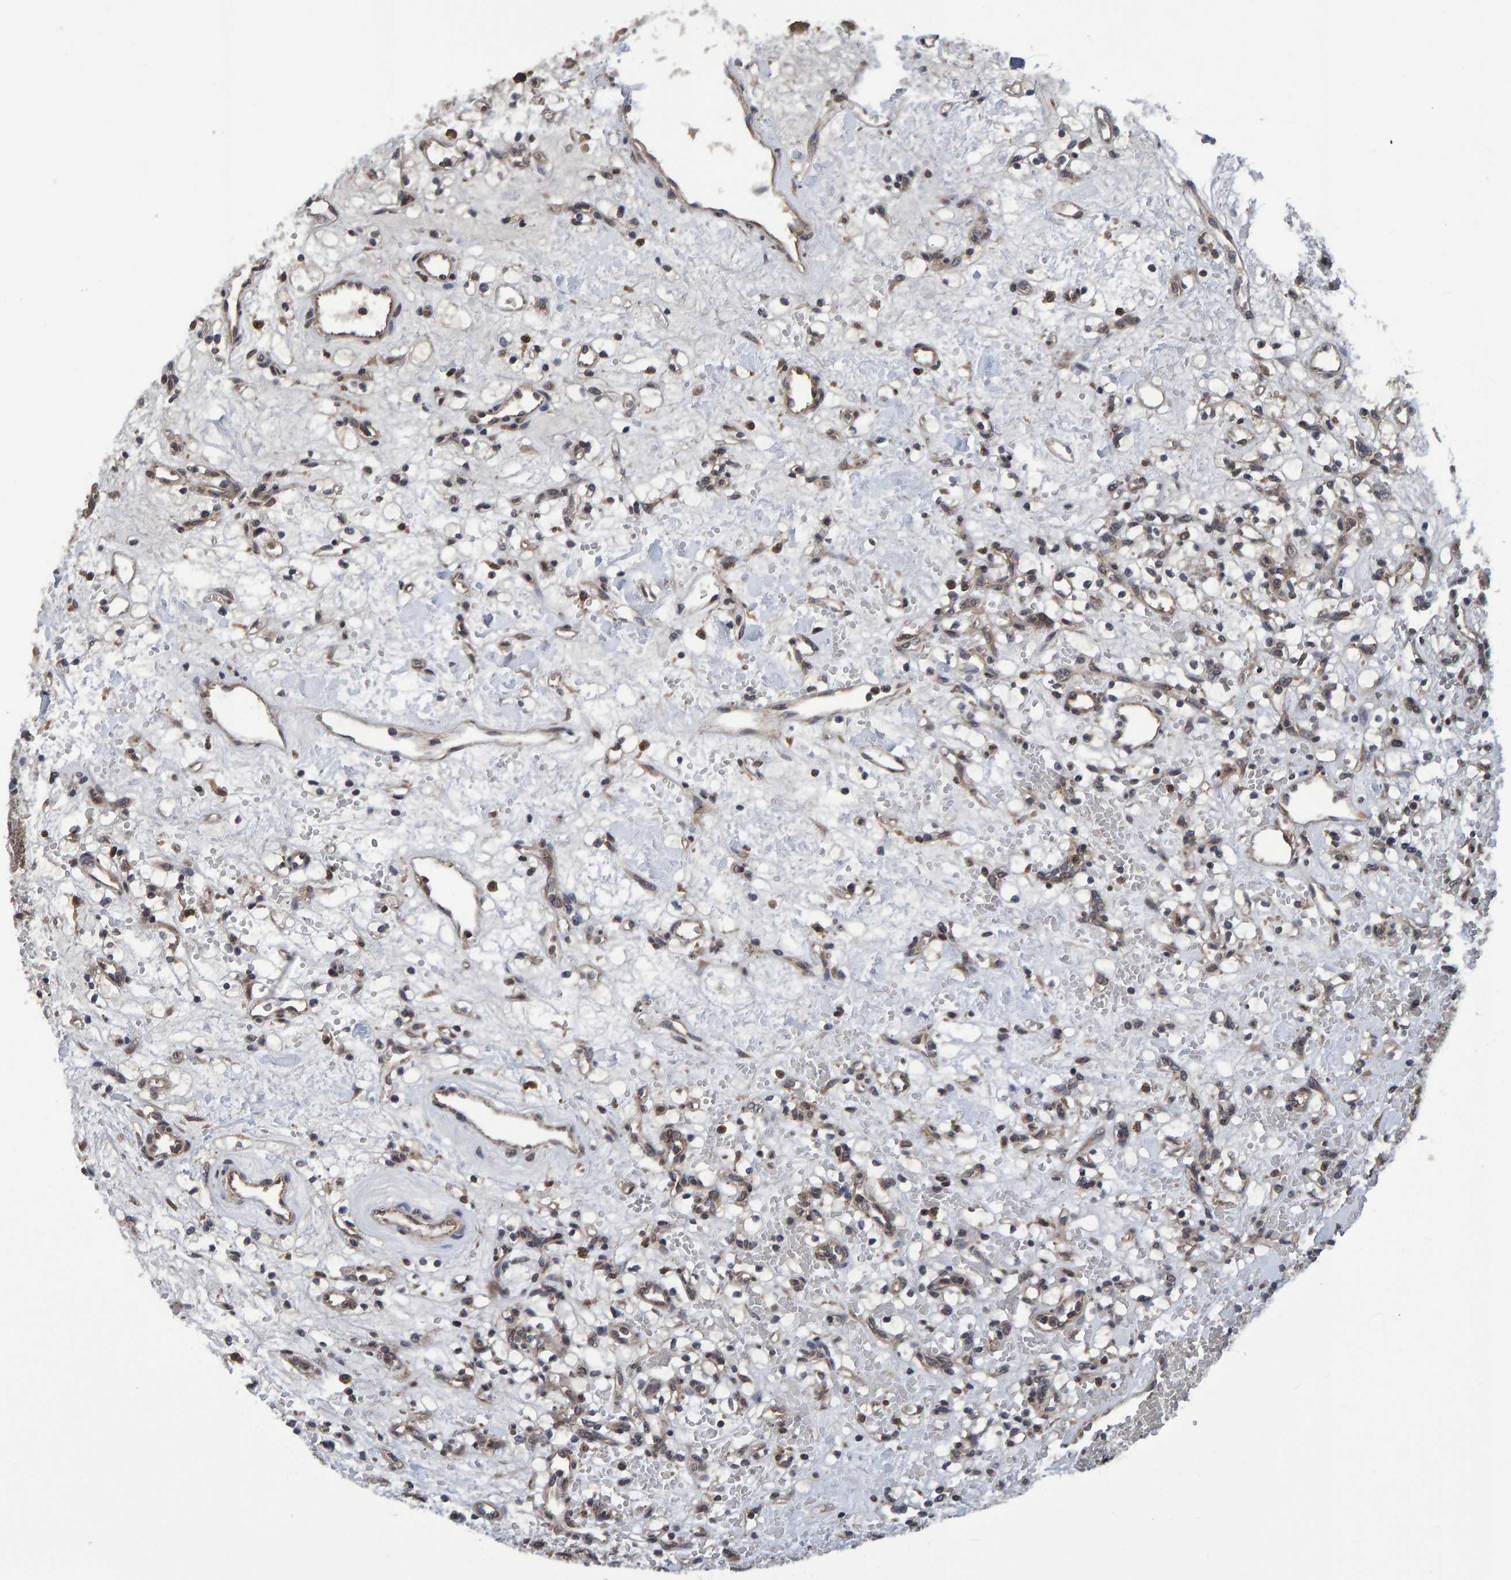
{"staining": {"intensity": "weak", "quantity": "25%-75%", "location": "cytoplasmic/membranous"}, "tissue": "renal cancer", "cell_type": "Tumor cells", "image_type": "cancer", "snomed": [{"axis": "morphology", "description": "Adenocarcinoma, NOS"}, {"axis": "topography", "description": "Kidney"}], "caption": "A histopathology image of human renal cancer (adenocarcinoma) stained for a protein exhibits weak cytoplasmic/membranous brown staining in tumor cells. (DAB (3,3'-diaminobenzidine) IHC, brown staining for protein, blue staining for nuclei).", "gene": "GAB2", "patient": {"sex": "female", "age": 60}}